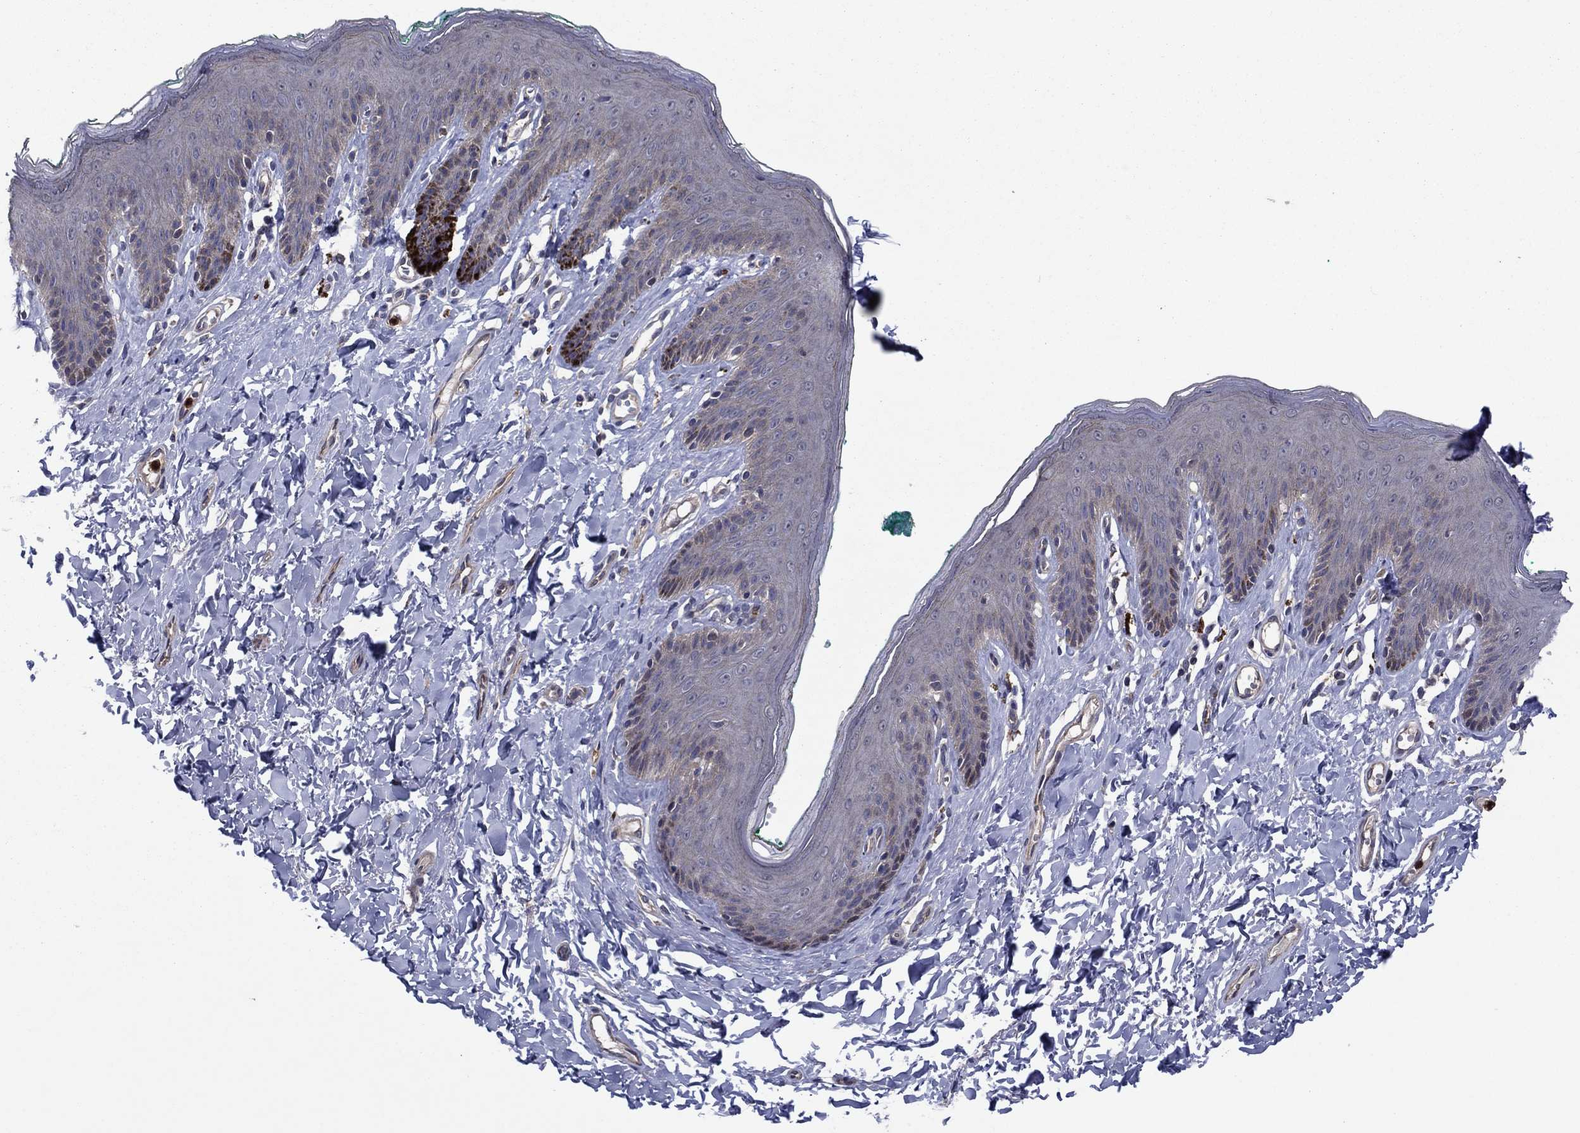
{"staining": {"intensity": "weak", "quantity": "<25%", "location": "cytoplasmic/membranous"}, "tissue": "skin", "cell_type": "Epidermal cells", "image_type": "normal", "snomed": [{"axis": "morphology", "description": "Normal tissue, NOS"}, {"axis": "topography", "description": "Vulva"}], "caption": "Skin stained for a protein using immunohistochemistry shows no expression epidermal cells.", "gene": "MSRB1", "patient": {"sex": "female", "age": 66}}